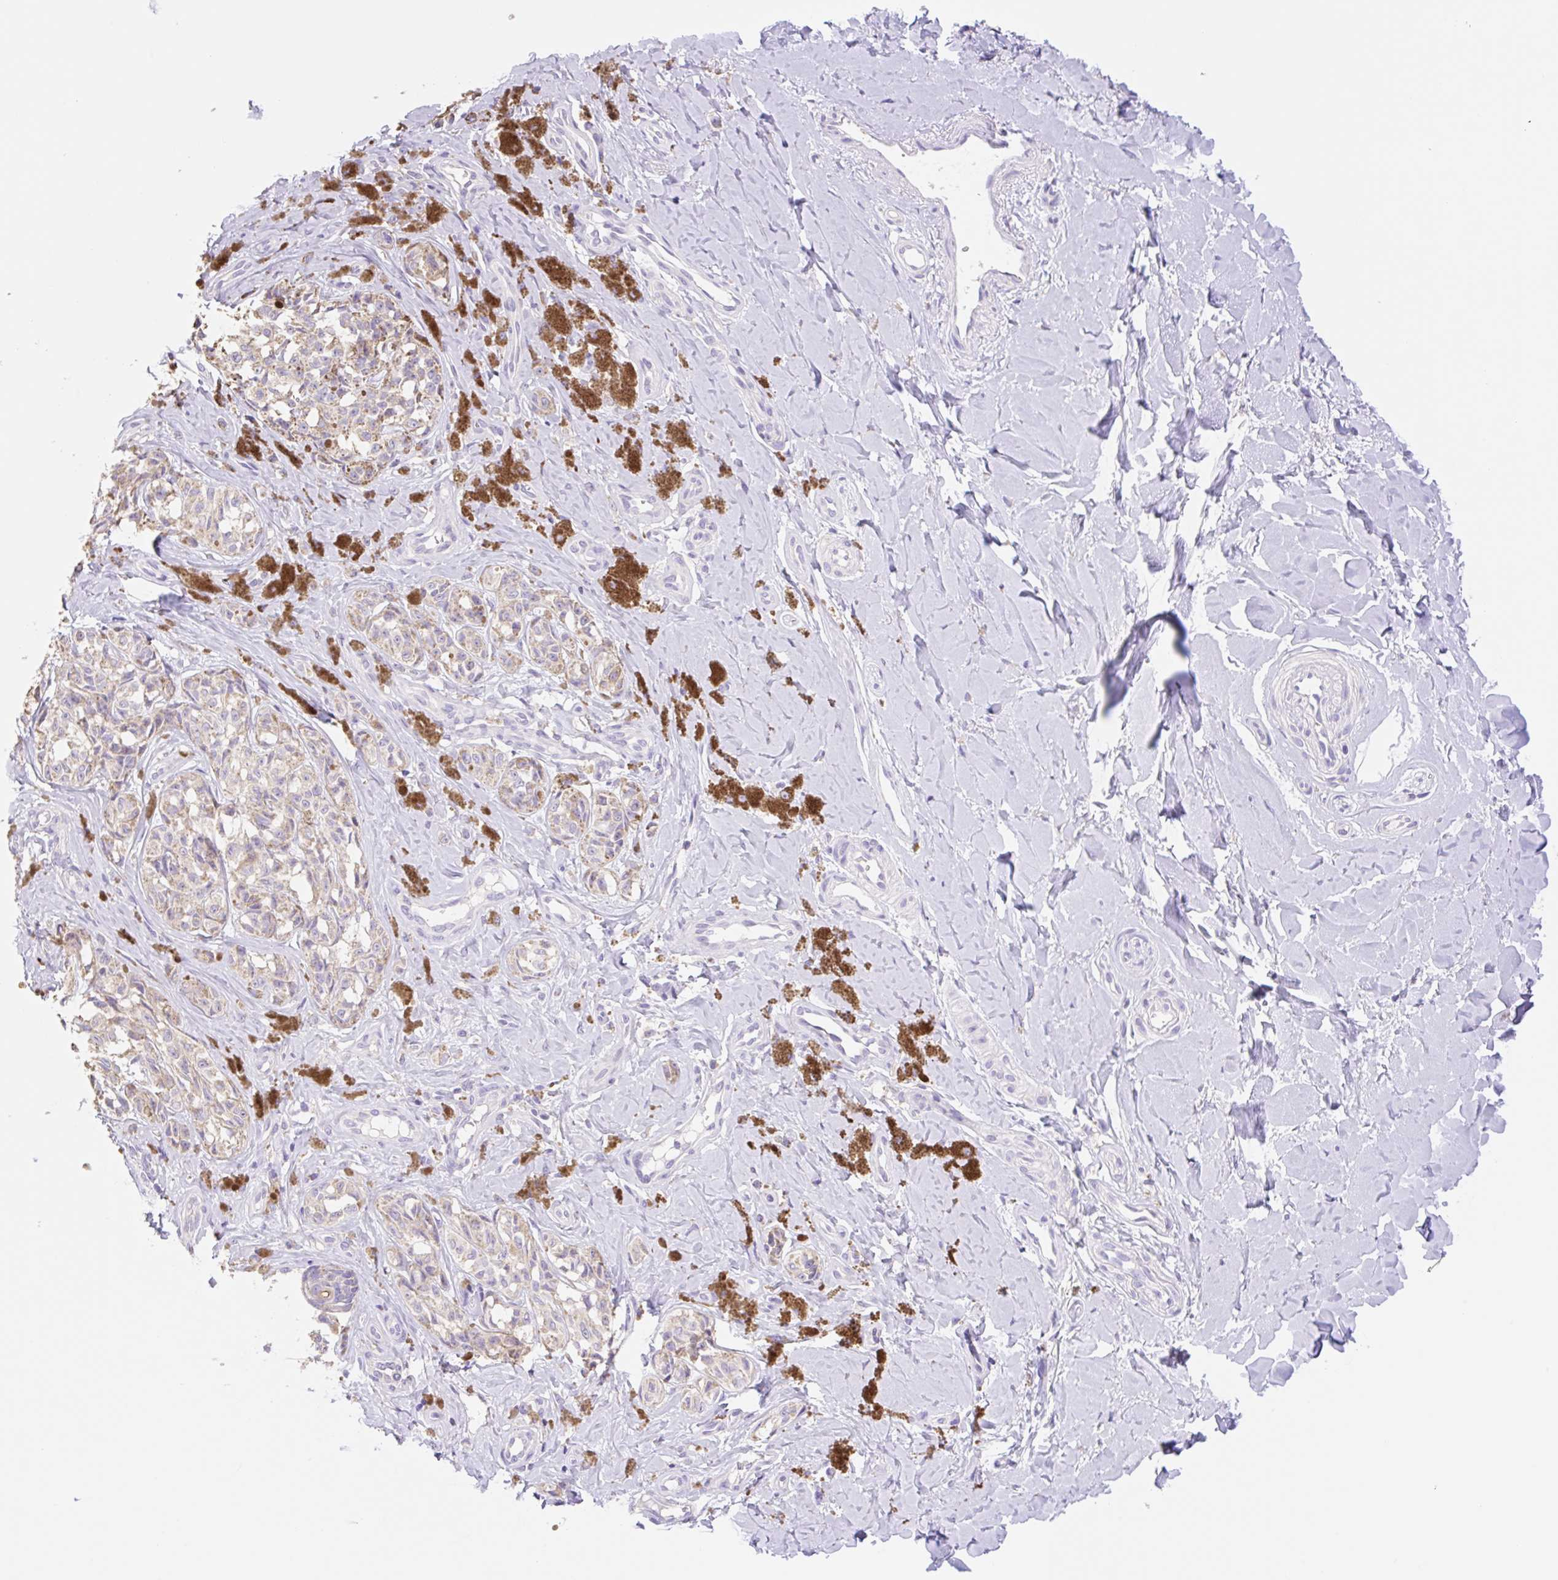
{"staining": {"intensity": "weak", "quantity": "25%-75%", "location": "cytoplasmic/membranous"}, "tissue": "melanoma", "cell_type": "Tumor cells", "image_type": "cancer", "snomed": [{"axis": "morphology", "description": "Malignant melanoma, NOS"}, {"axis": "topography", "description": "Skin"}], "caption": "A brown stain highlights weak cytoplasmic/membranous expression of a protein in melanoma tumor cells.", "gene": "COPZ2", "patient": {"sex": "female", "age": 65}}